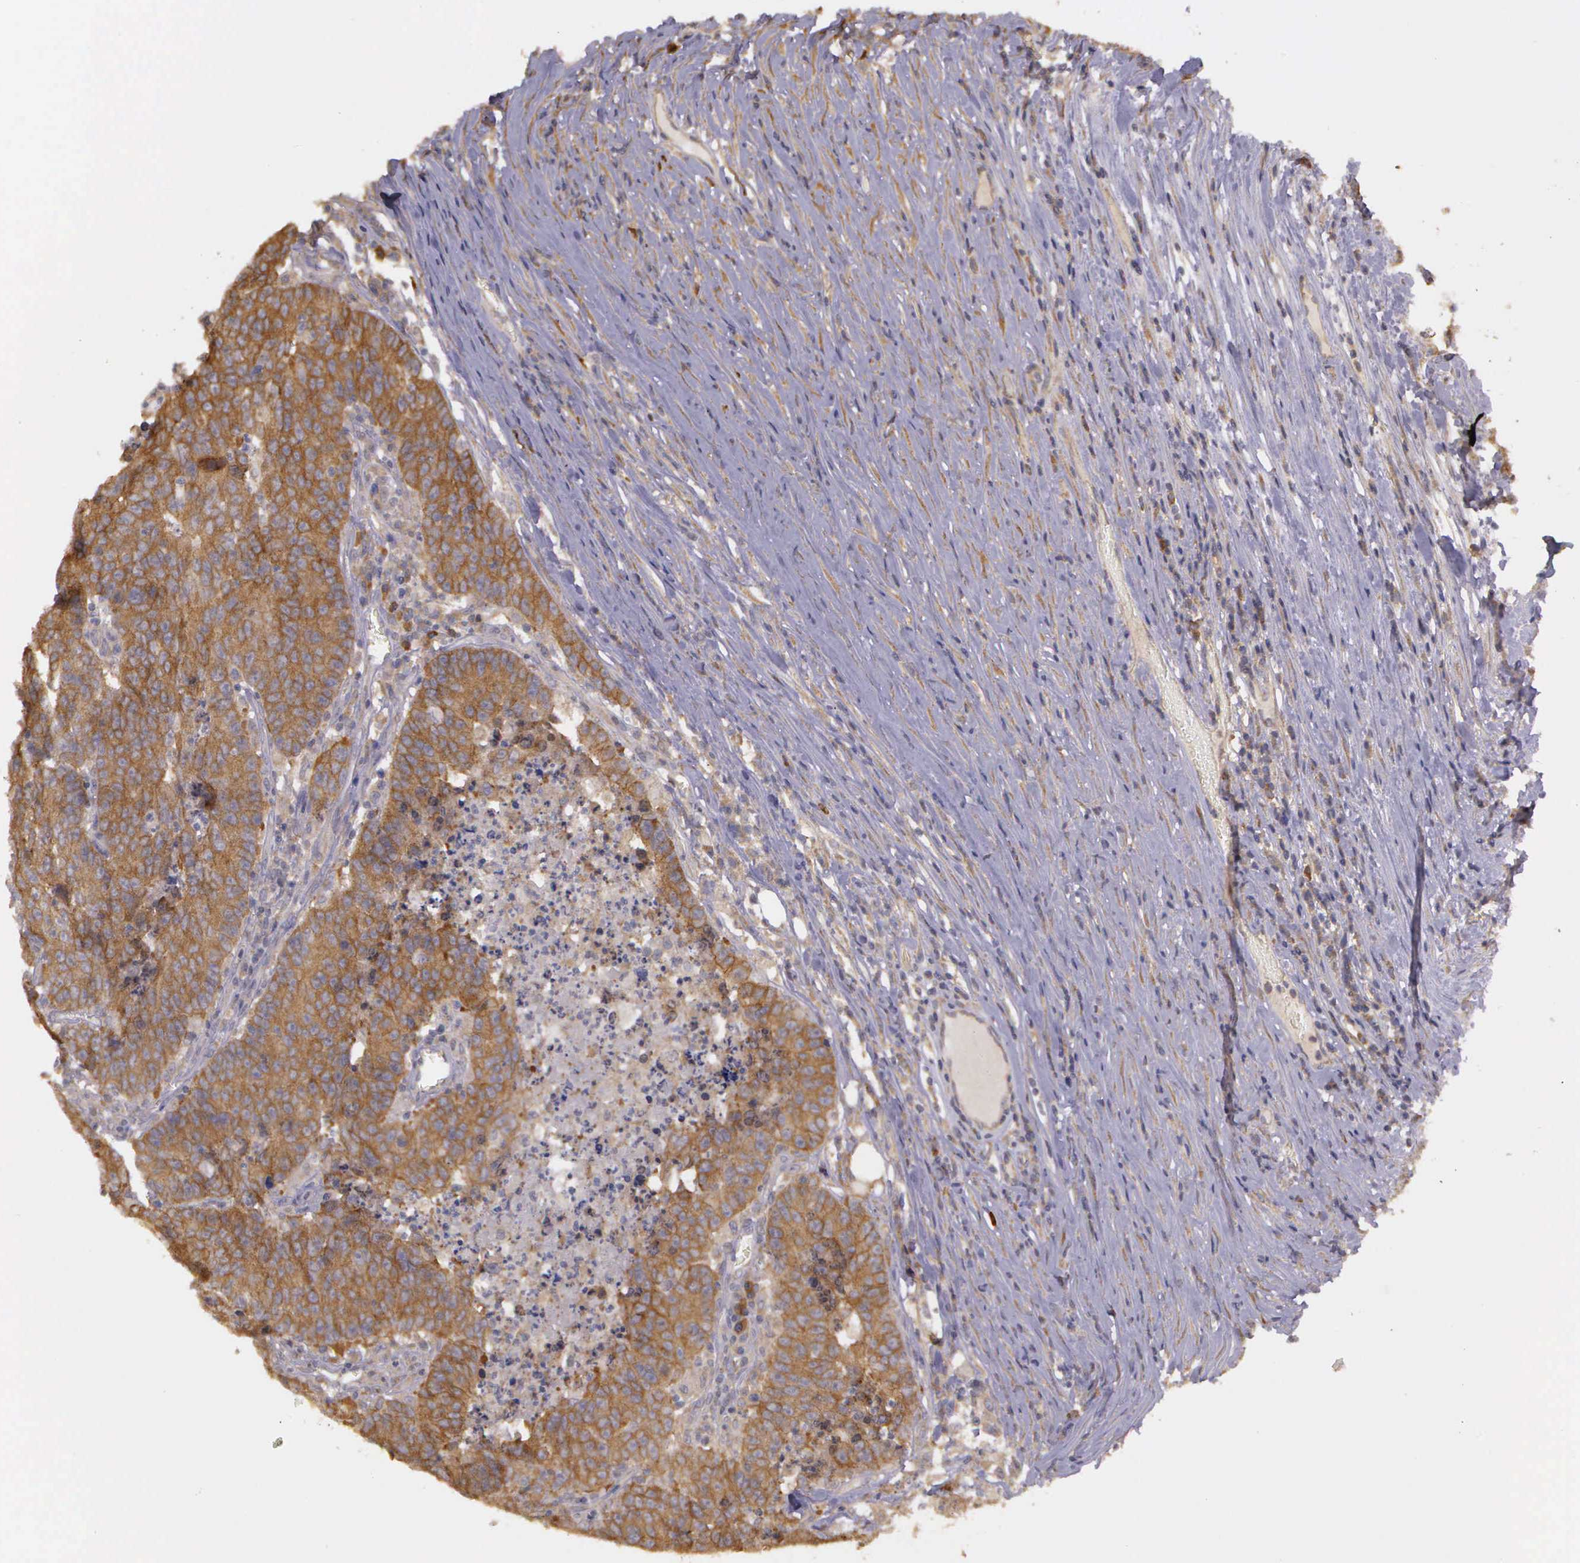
{"staining": {"intensity": "strong", "quantity": ">75%", "location": "cytoplasmic/membranous"}, "tissue": "colorectal cancer", "cell_type": "Tumor cells", "image_type": "cancer", "snomed": [{"axis": "morphology", "description": "Adenocarcinoma, NOS"}, {"axis": "topography", "description": "Colon"}], "caption": "IHC image of neoplastic tissue: human adenocarcinoma (colorectal) stained using immunohistochemistry reveals high levels of strong protein expression localized specifically in the cytoplasmic/membranous of tumor cells, appearing as a cytoplasmic/membranous brown color.", "gene": "EIF5", "patient": {"sex": "female", "age": 53}}